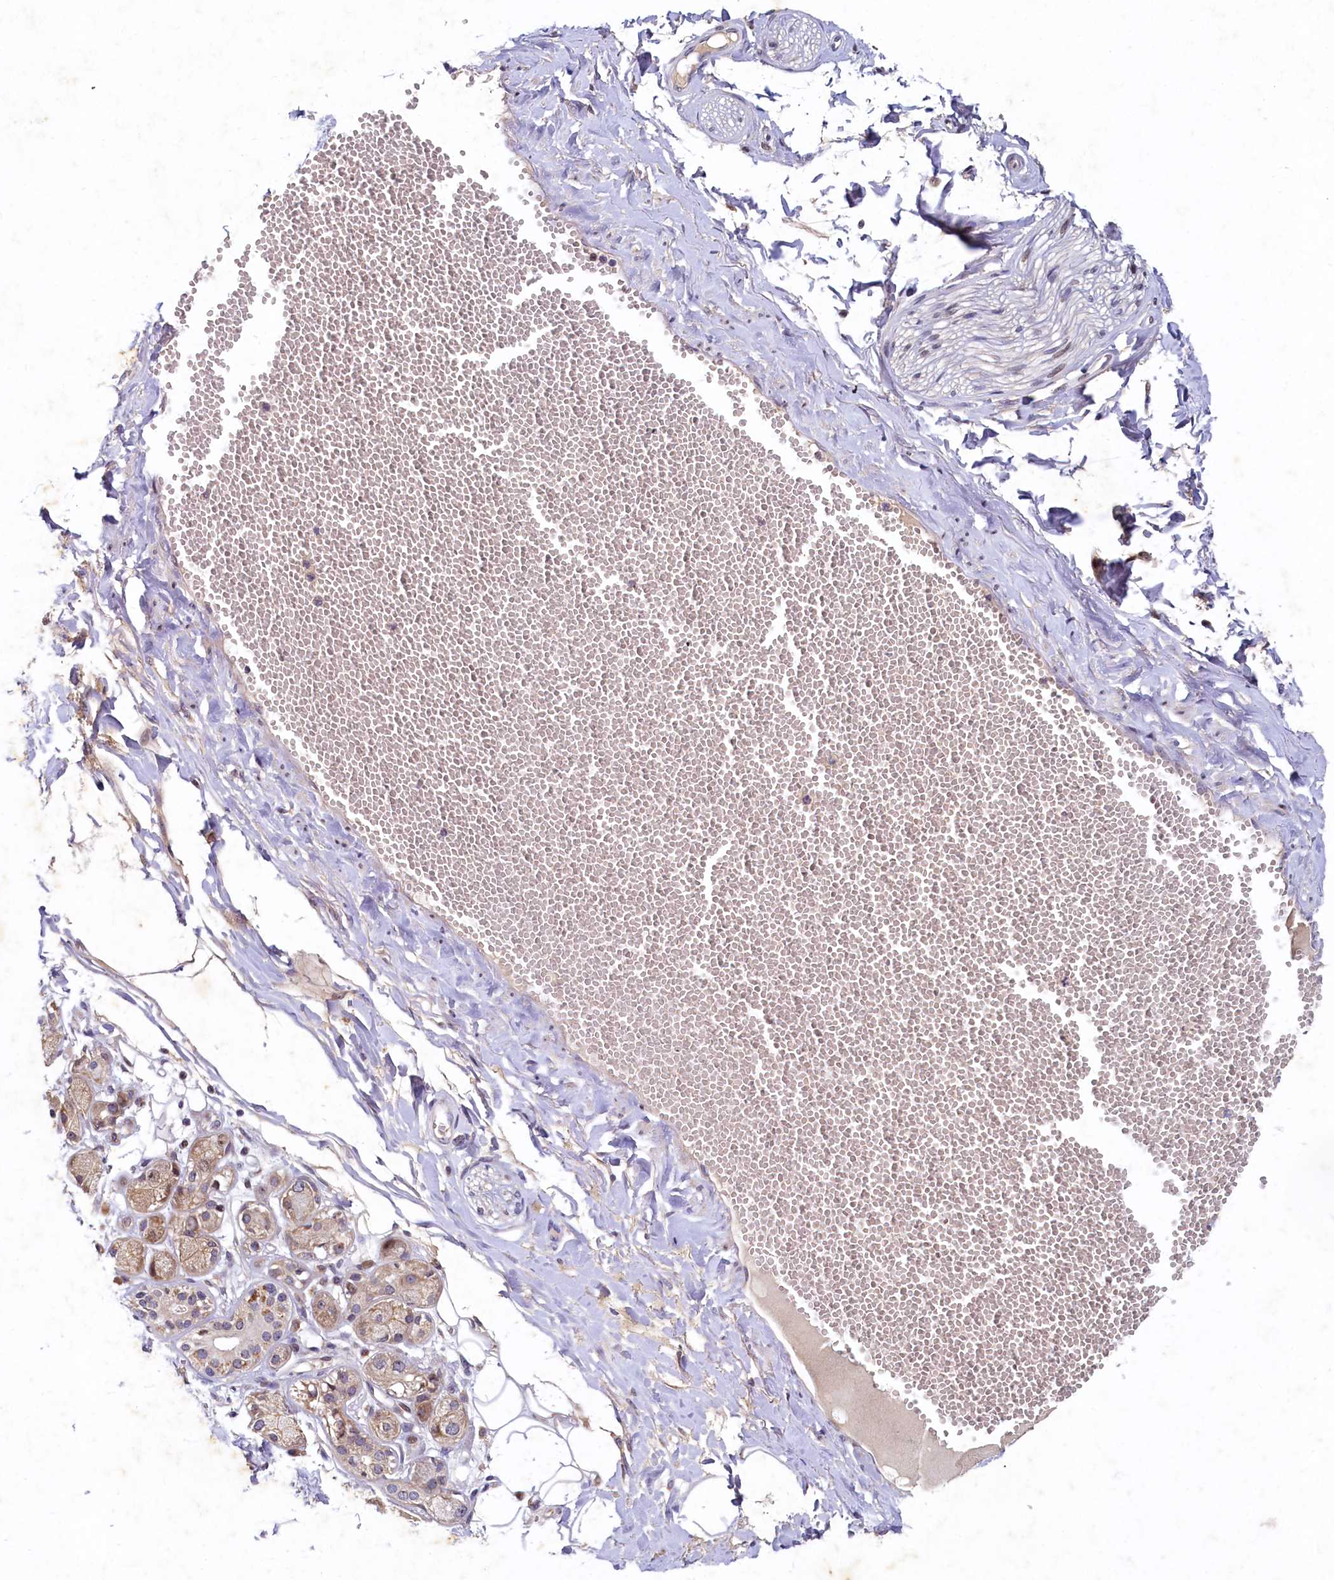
{"staining": {"intensity": "moderate", "quantity": "<25%", "location": "cytoplasmic/membranous"}, "tissue": "adipose tissue", "cell_type": "Adipocytes", "image_type": "normal", "snomed": [{"axis": "morphology", "description": "Normal tissue, NOS"}, {"axis": "morphology", "description": "Inflammation, NOS"}, {"axis": "topography", "description": "Salivary gland"}, {"axis": "topography", "description": "Peripheral nerve tissue"}], "caption": "Normal adipose tissue shows moderate cytoplasmic/membranous positivity in approximately <25% of adipocytes.", "gene": "LATS2", "patient": {"sex": "female", "age": 75}}